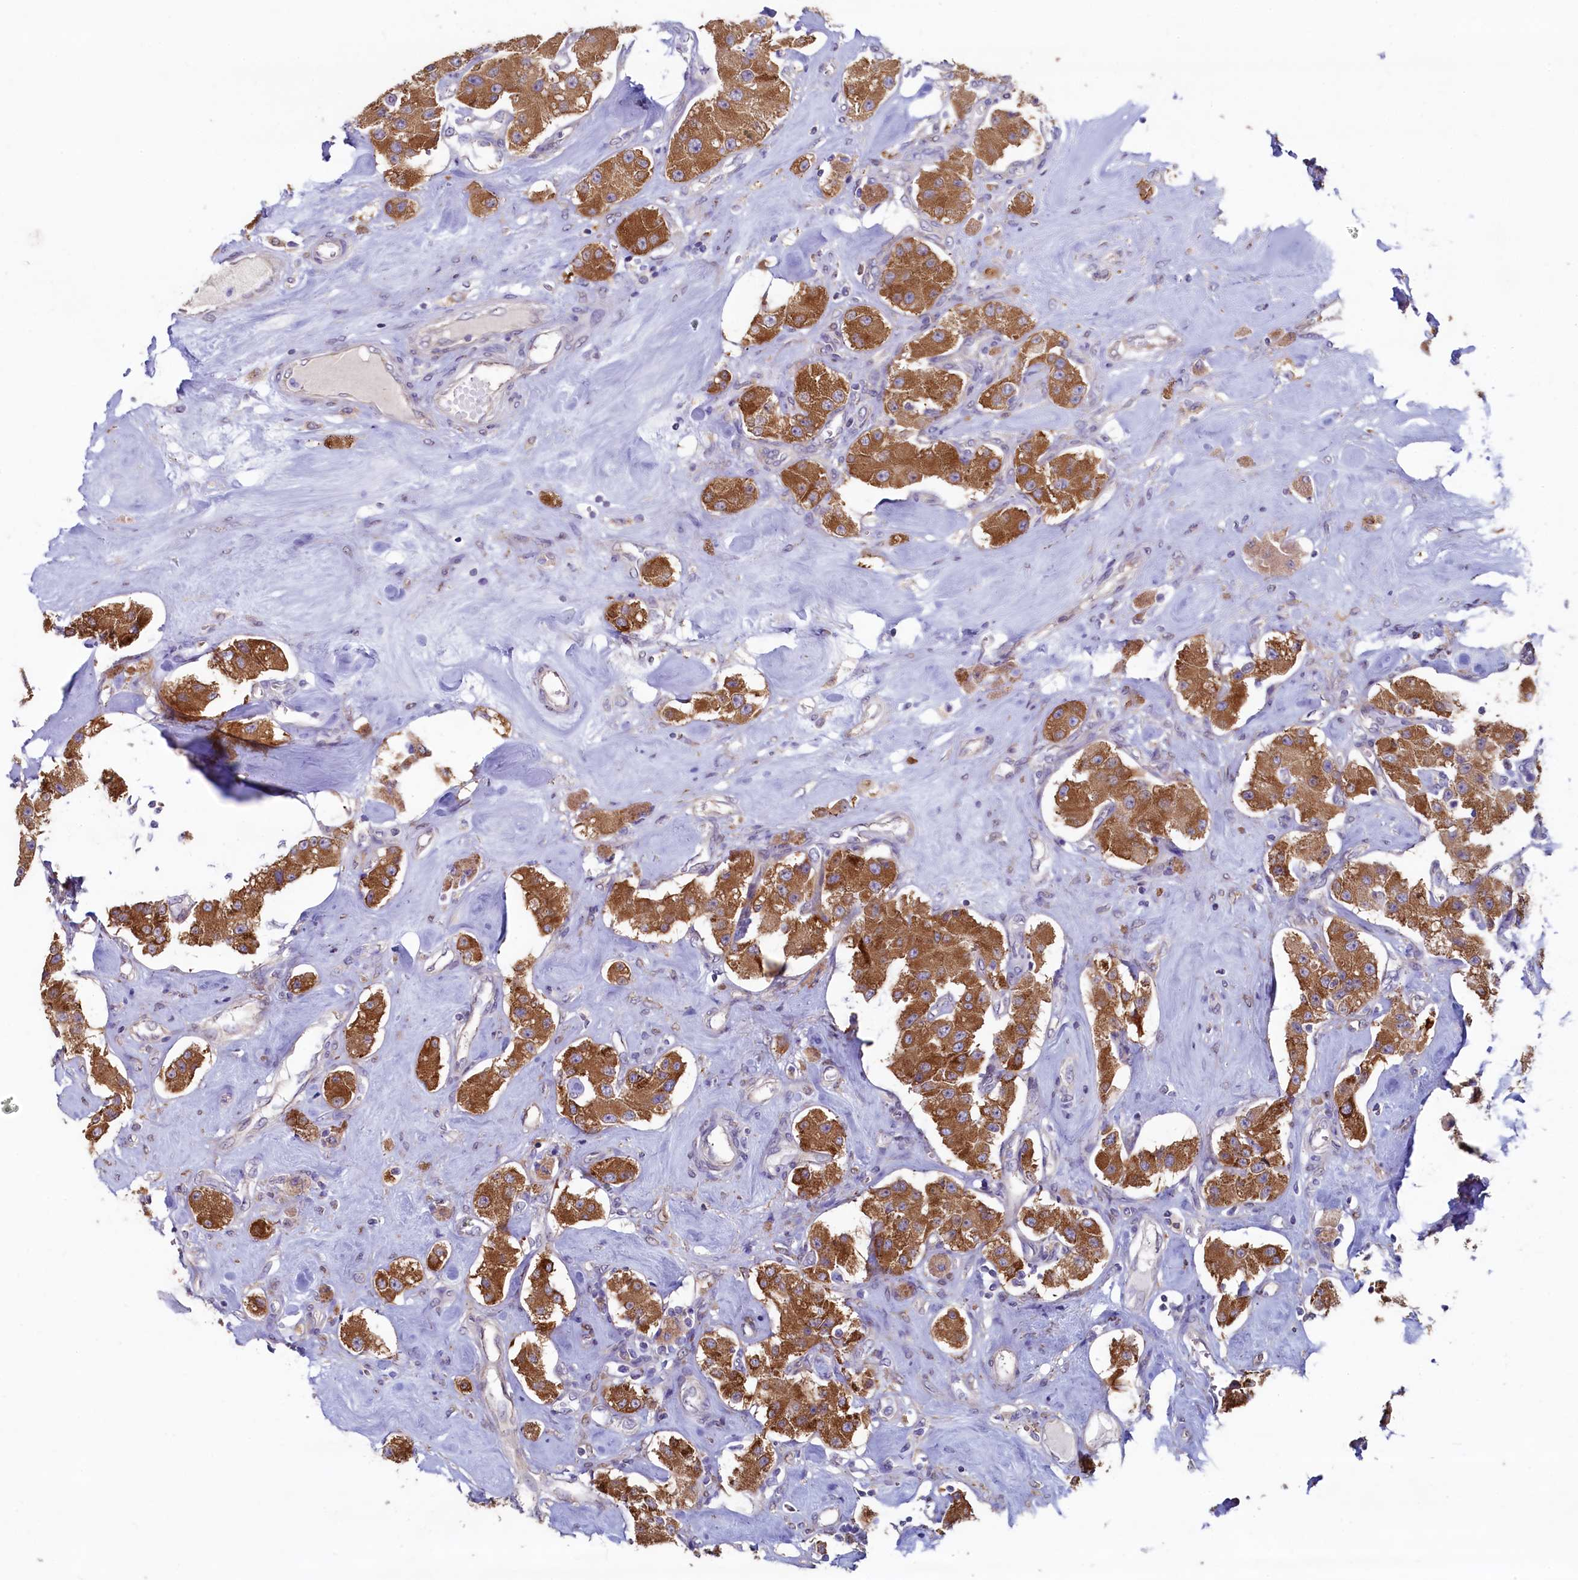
{"staining": {"intensity": "moderate", "quantity": ">75%", "location": "cytoplasmic/membranous"}, "tissue": "carcinoid", "cell_type": "Tumor cells", "image_type": "cancer", "snomed": [{"axis": "morphology", "description": "Carcinoid, malignant, NOS"}, {"axis": "topography", "description": "Pancreas"}], "caption": "A high-resolution histopathology image shows IHC staining of carcinoid, which demonstrates moderate cytoplasmic/membranous staining in approximately >75% of tumor cells.", "gene": "SPATA2L", "patient": {"sex": "male", "age": 41}}